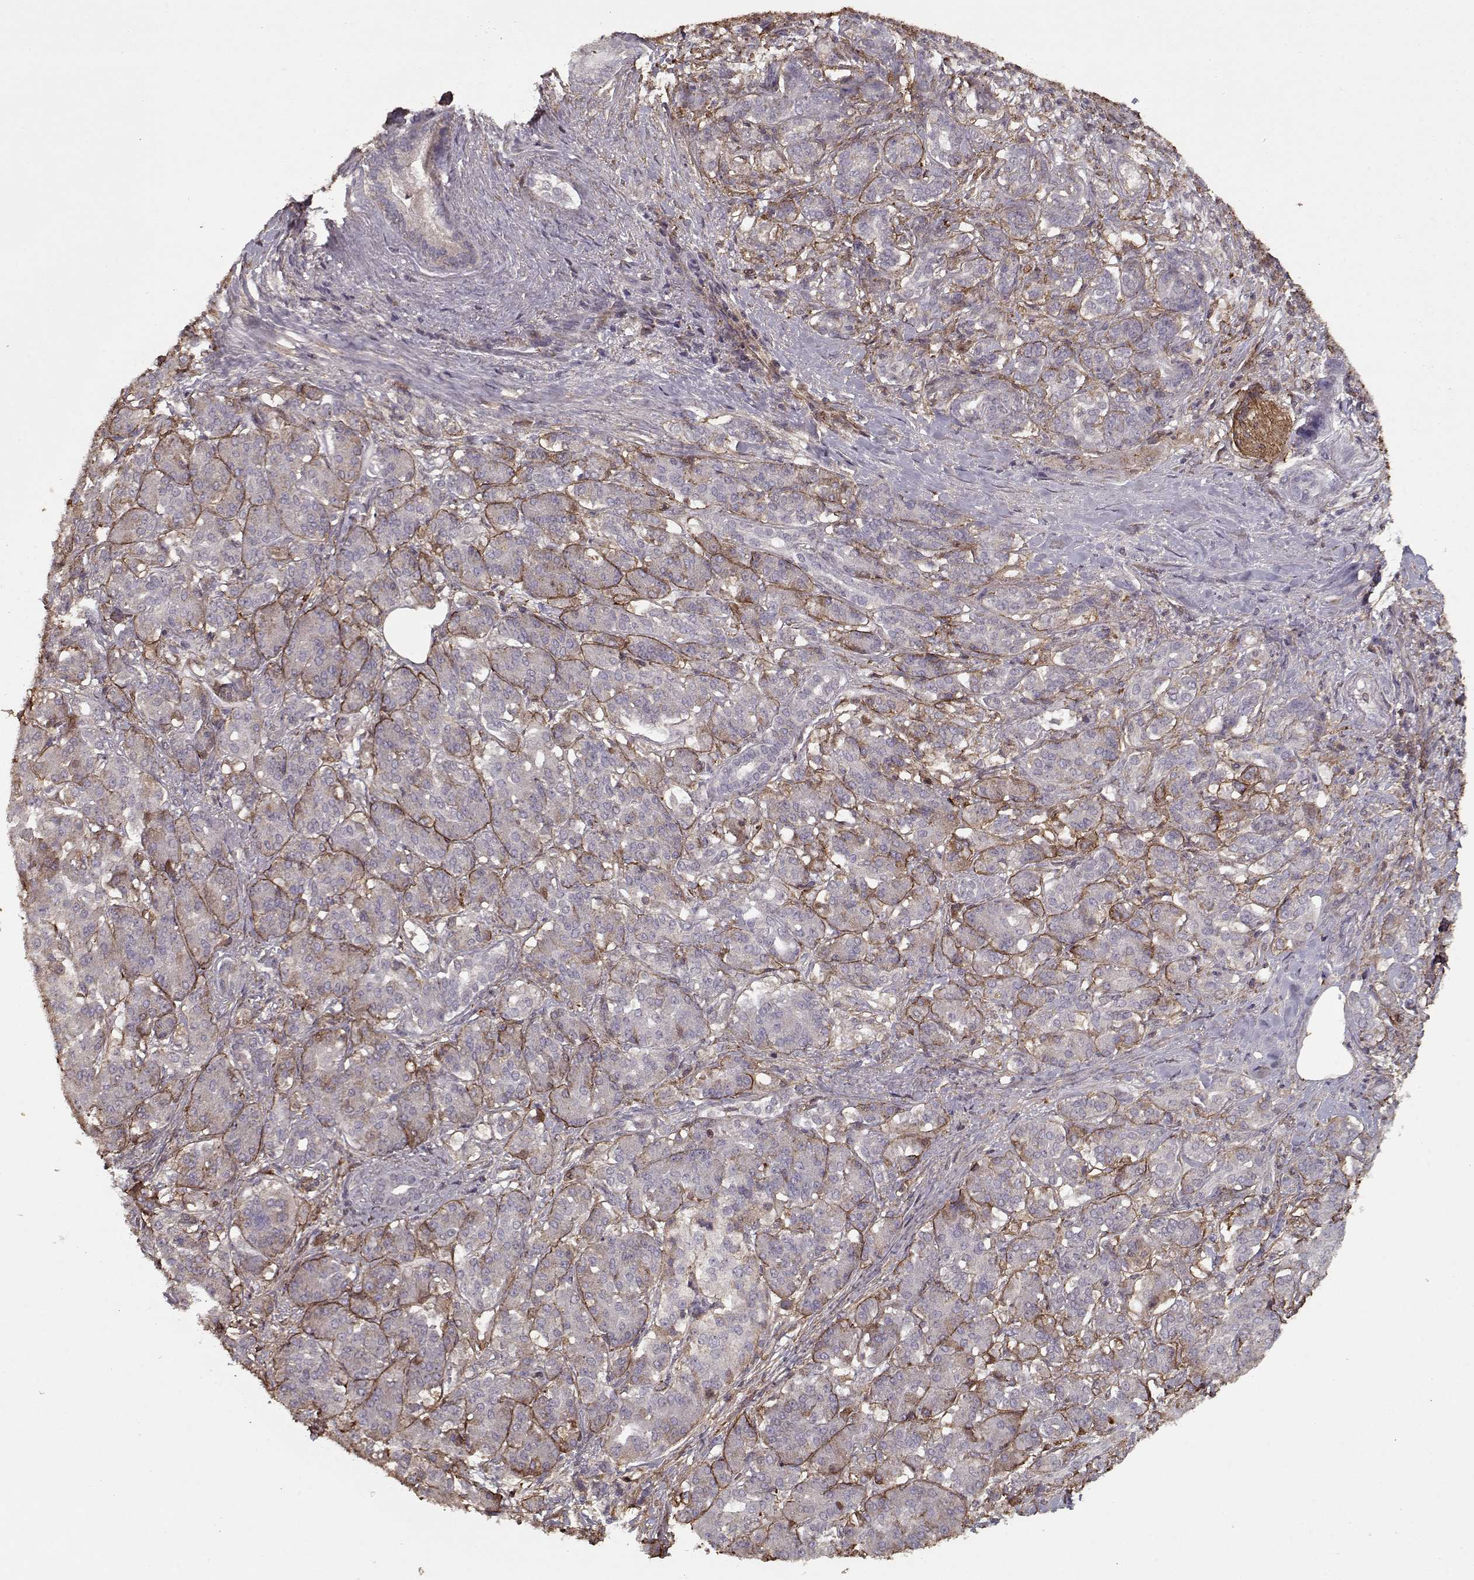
{"staining": {"intensity": "negative", "quantity": "none", "location": "none"}, "tissue": "pancreatic cancer", "cell_type": "Tumor cells", "image_type": "cancer", "snomed": [{"axis": "morphology", "description": "Normal tissue, NOS"}, {"axis": "morphology", "description": "Inflammation, NOS"}, {"axis": "morphology", "description": "Adenocarcinoma, NOS"}, {"axis": "topography", "description": "Pancreas"}], "caption": "Immunohistochemistry photomicrograph of pancreatic cancer stained for a protein (brown), which exhibits no staining in tumor cells.", "gene": "LAMA2", "patient": {"sex": "male", "age": 57}}